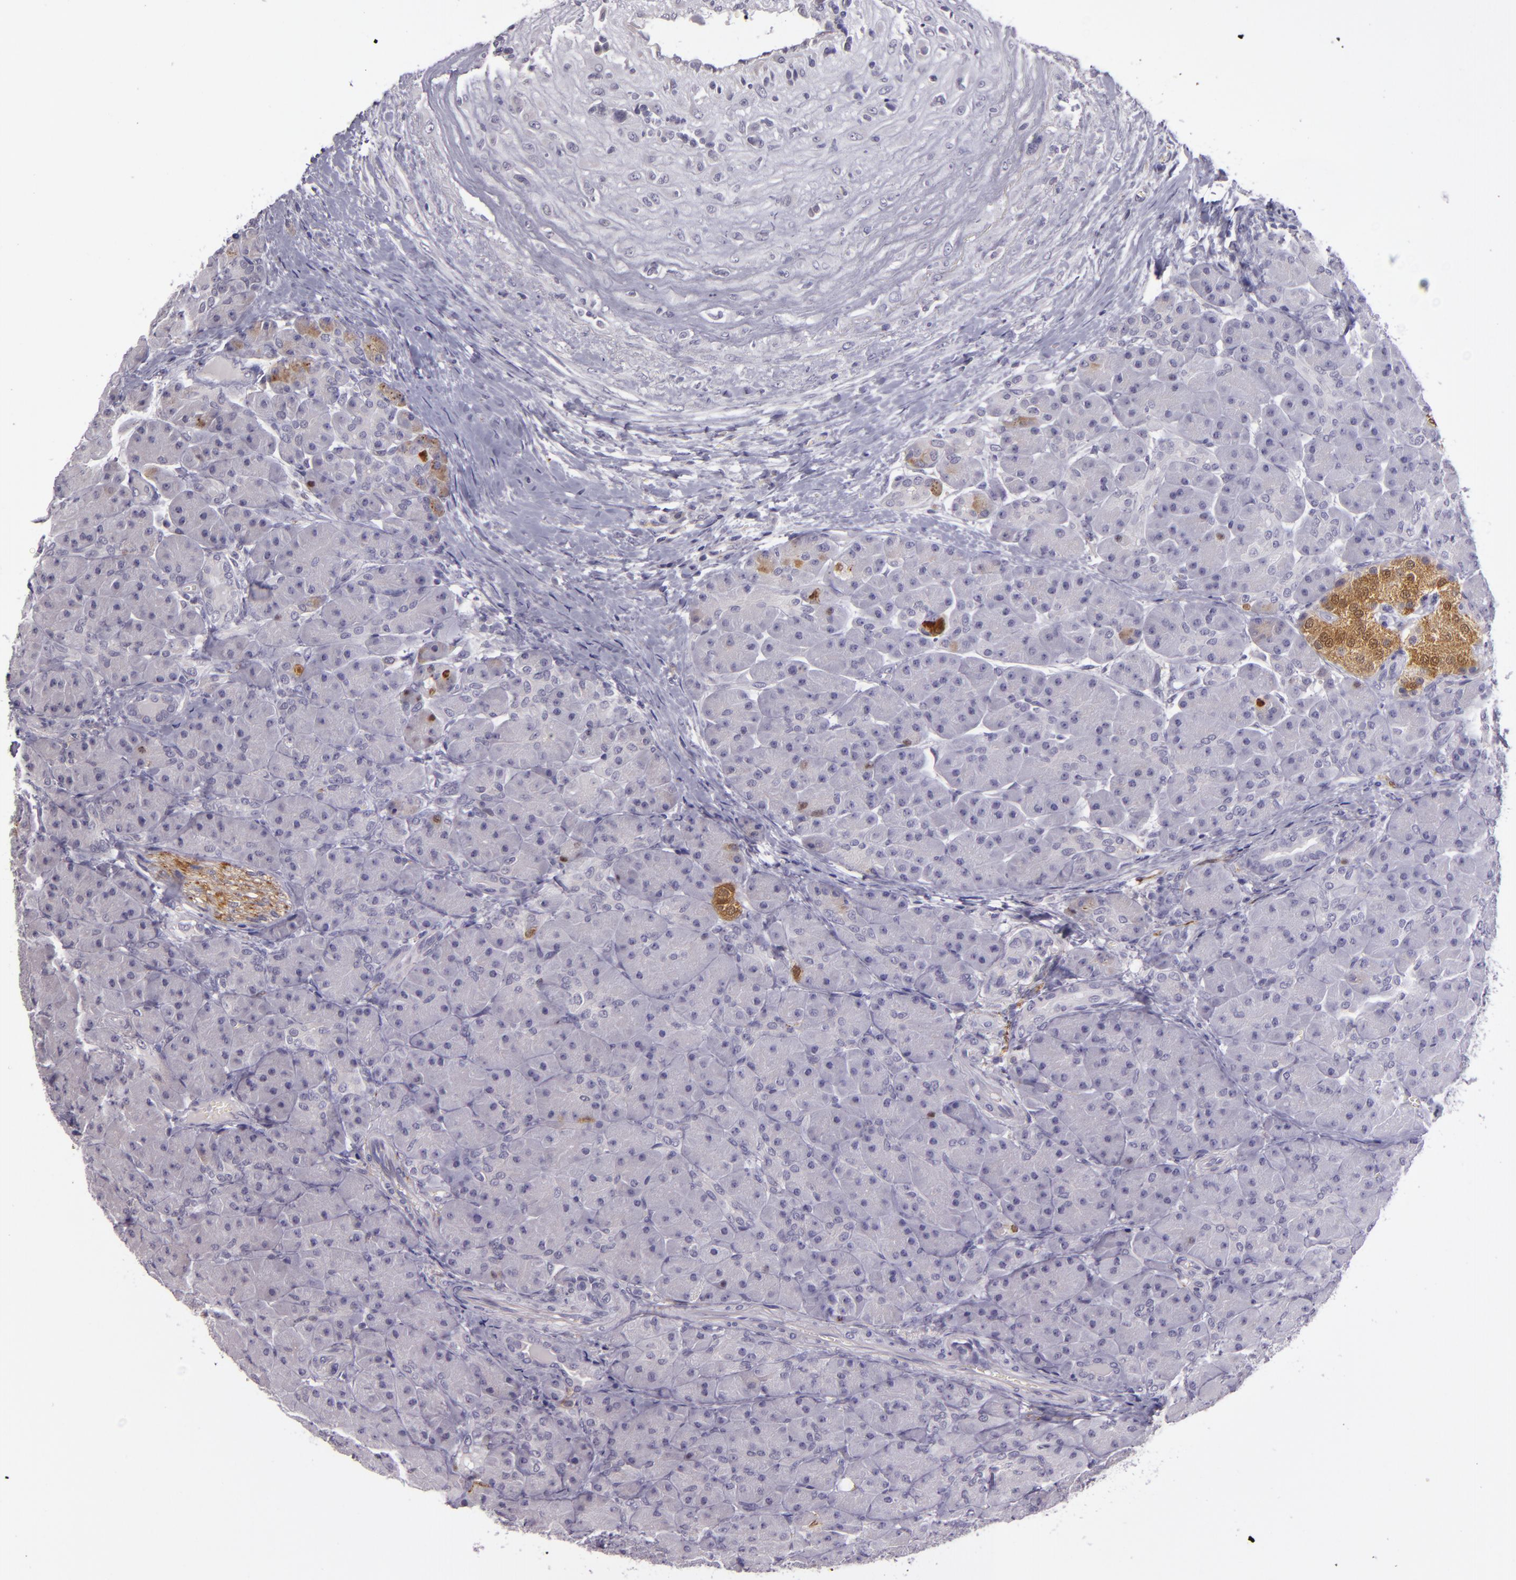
{"staining": {"intensity": "negative", "quantity": "none", "location": "none"}, "tissue": "pancreas", "cell_type": "Exocrine glandular cells", "image_type": "normal", "snomed": [{"axis": "morphology", "description": "Normal tissue, NOS"}, {"axis": "topography", "description": "Pancreas"}], "caption": "This is an immunohistochemistry image of unremarkable pancreas. There is no positivity in exocrine glandular cells.", "gene": "SNCB", "patient": {"sex": "male", "age": 66}}